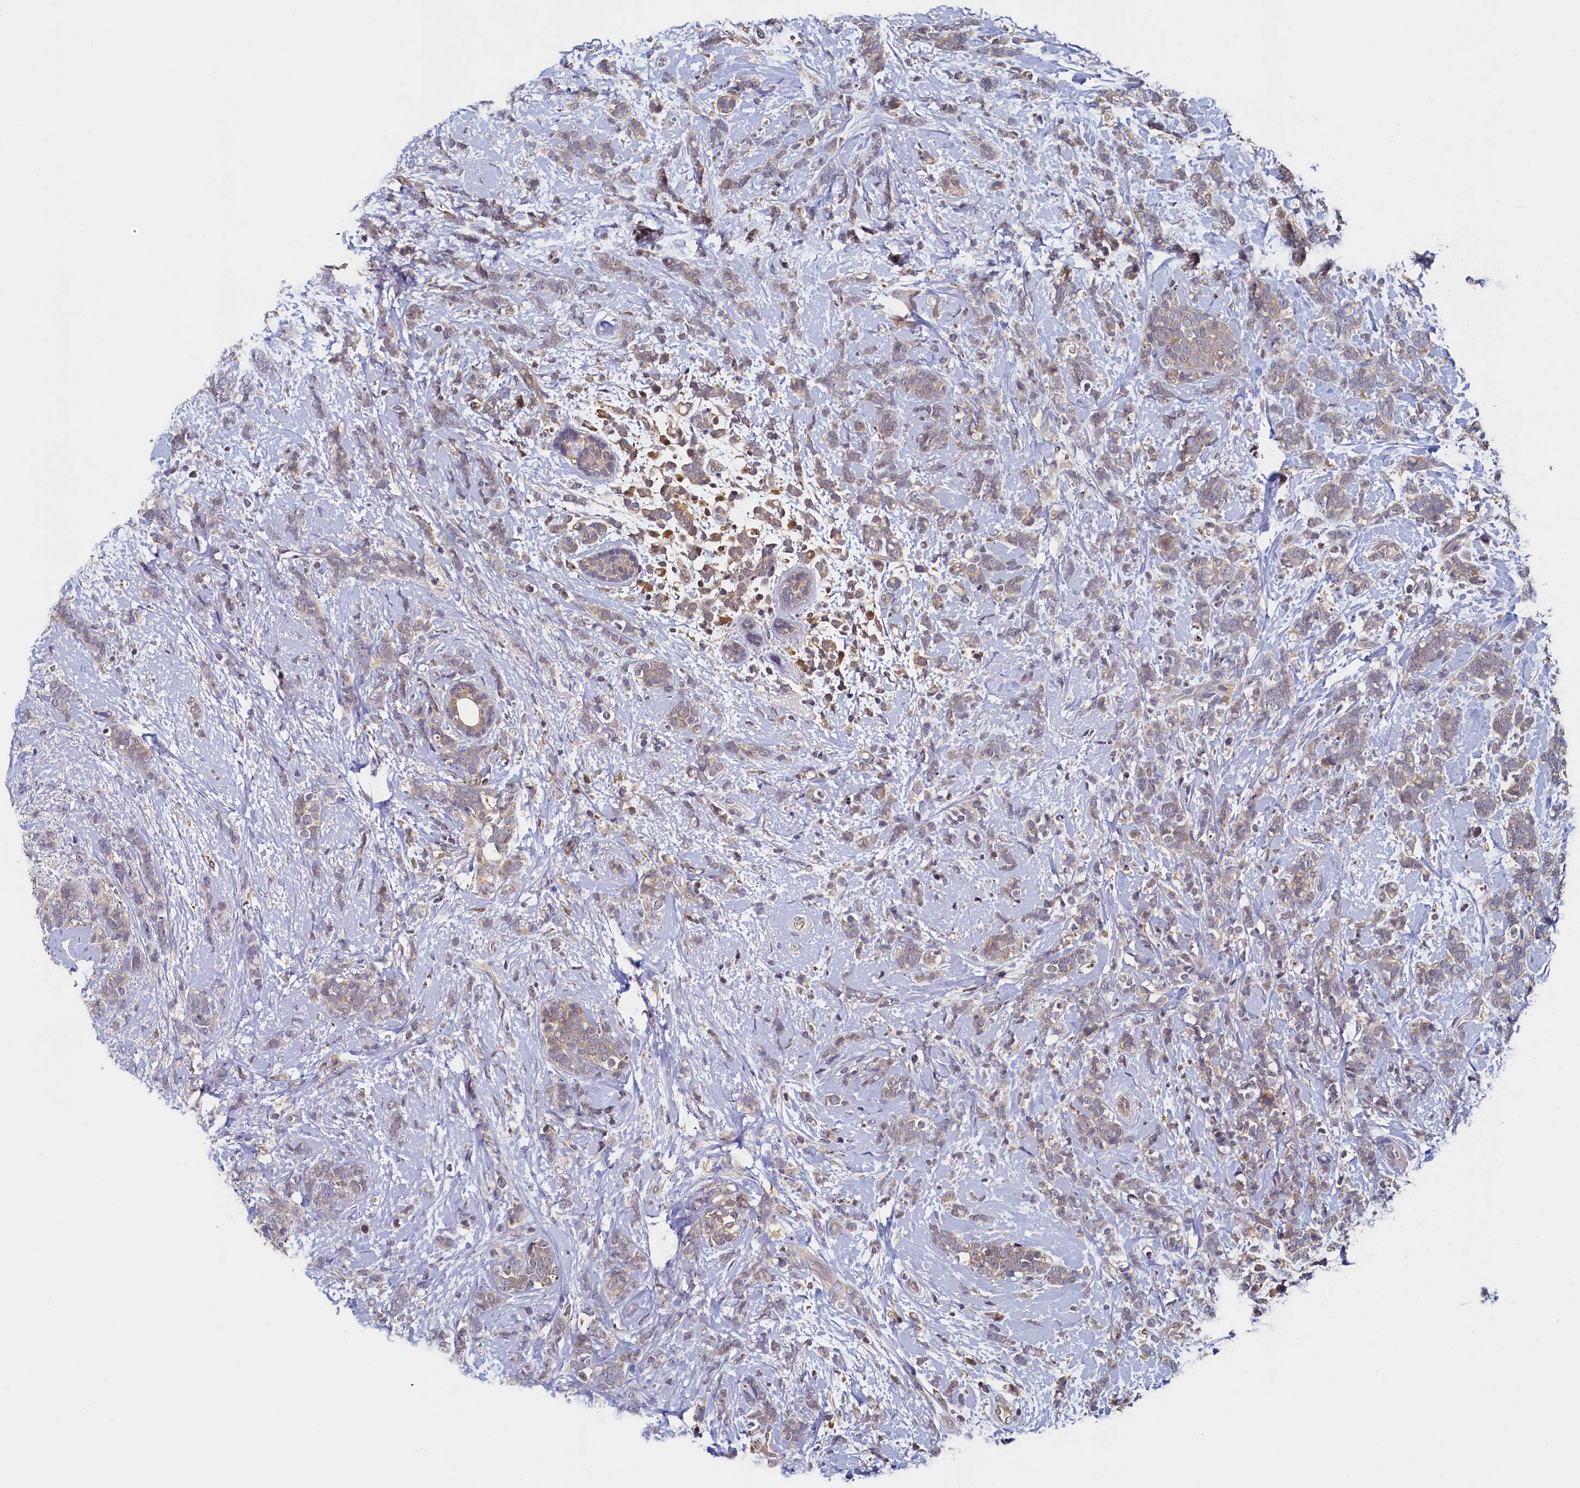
{"staining": {"intensity": "weak", "quantity": ">75%", "location": "cytoplasmic/membranous"}, "tissue": "breast cancer", "cell_type": "Tumor cells", "image_type": "cancer", "snomed": [{"axis": "morphology", "description": "Lobular carcinoma"}, {"axis": "topography", "description": "Breast"}], "caption": "Tumor cells show low levels of weak cytoplasmic/membranous expression in about >75% of cells in lobular carcinoma (breast).", "gene": "PAAF1", "patient": {"sex": "female", "age": 58}}